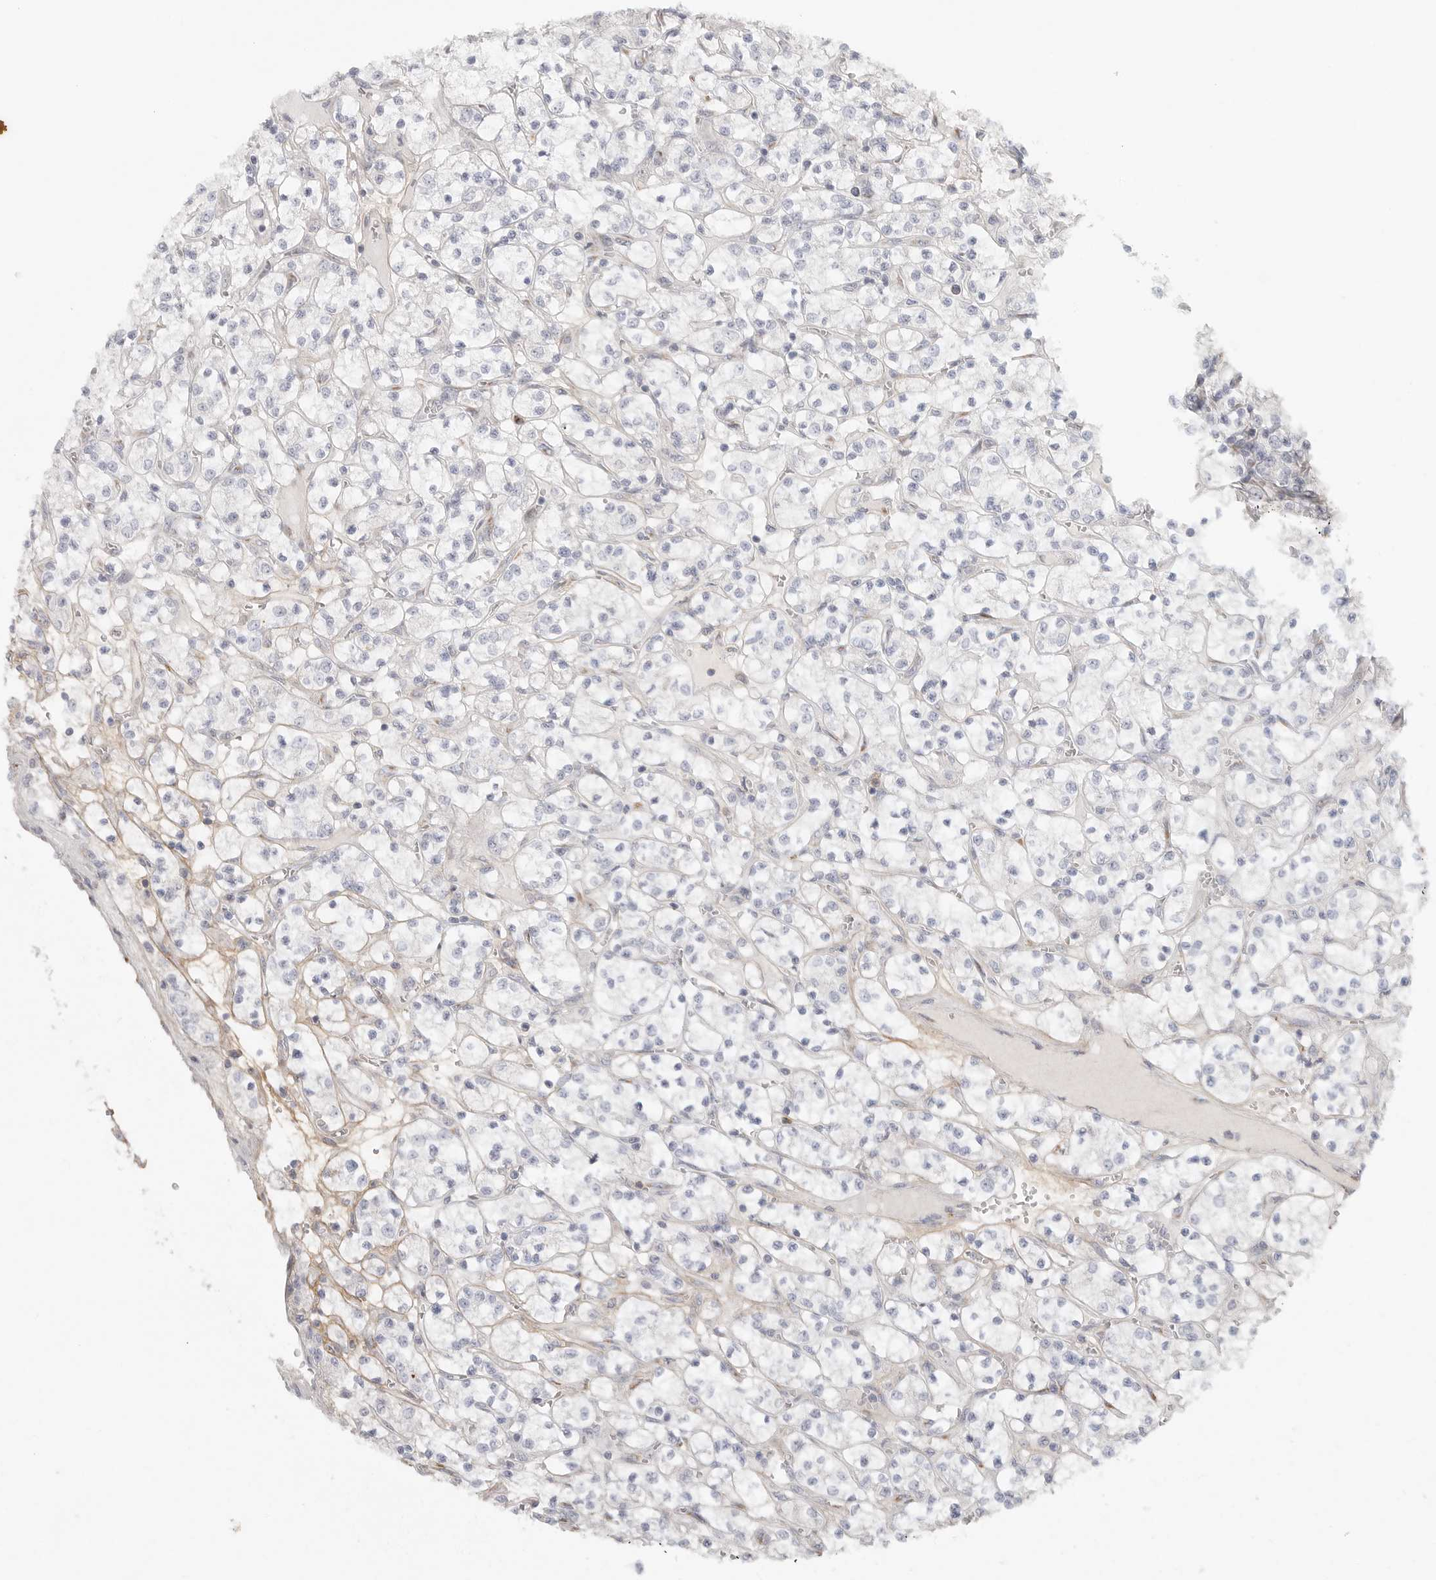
{"staining": {"intensity": "negative", "quantity": "none", "location": "none"}, "tissue": "renal cancer", "cell_type": "Tumor cells", "image_type": "cancer", "snomed": [{"axis": "morphology", "description": "Adenocarcinoma, NOS"}, {"axis": "topography", "description": "Kidney"}], "caption": "Tumor cells are negative for brown protein staining in renal cancer (adenocarcinoma). (Brightfield microscopy of DAB IHC at high magnification).", "gene": "SLC25A26", "patient": {"sex": "female", "age": 69}}